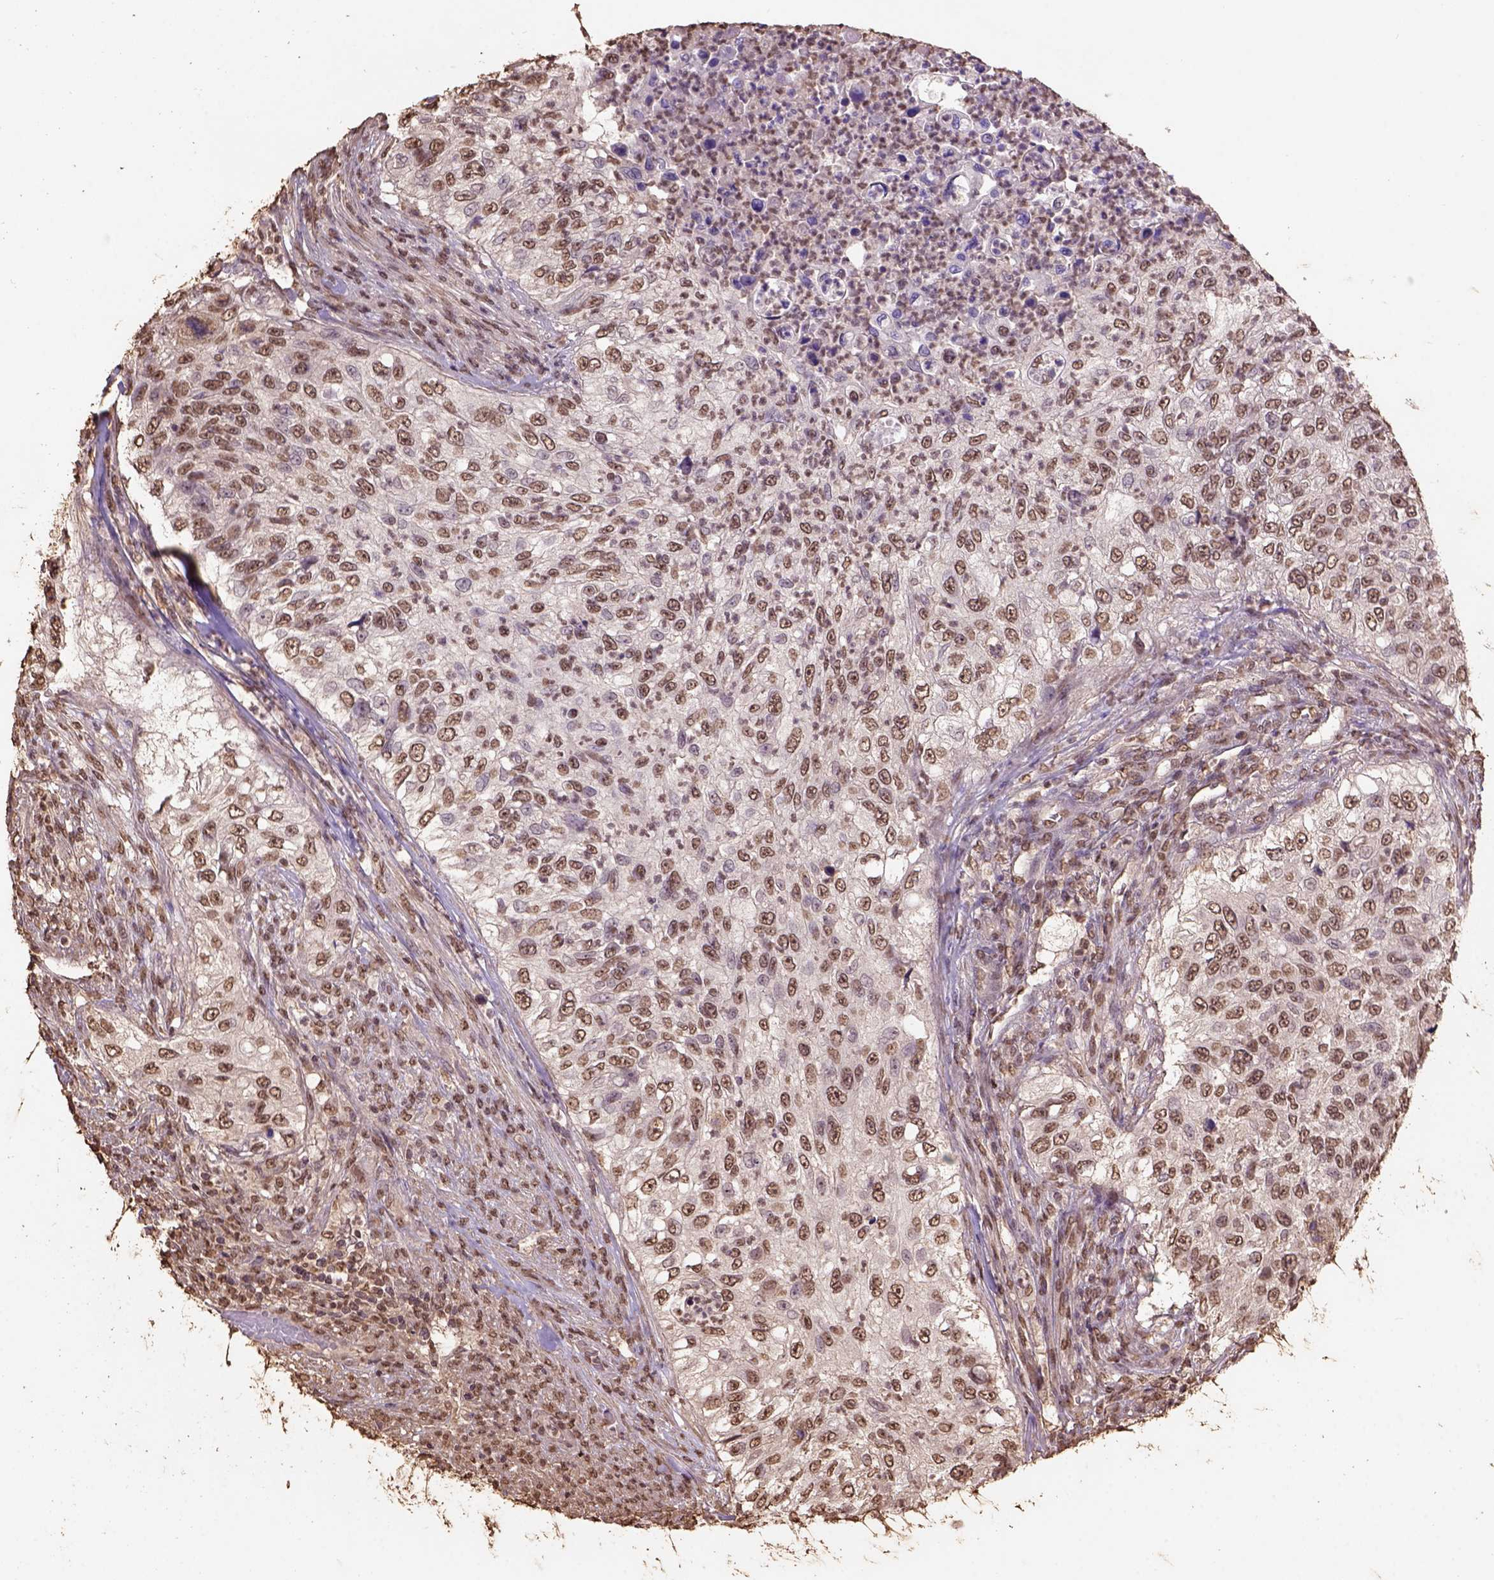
{"staining": {"intensity": "moderate", "quantity": ">75%", "location": "nuclear"}, "tissue": "urothelial cancer", "cell_type": "Tumor cells", "image_type": "cancer", "snomed": [{"axis": "morphology", "description": "Urothelial carcinoma, High grade"}, {"axis": "topography", "description": "Urinary bladder"}], "caption": "Protein analysis of high-grade urothelial carcinoma tissue demonstrates moderate nuclear staining in about >75% of tumor cells. The staining is performed using DAB (3,3'-diaminobenzidine) brown chromogen to label protein expression. The nuclei are counter-stained blue using hematoxylin.", "gene": "CSTF2T", "patient": {"sex": "female", "age": 60}}